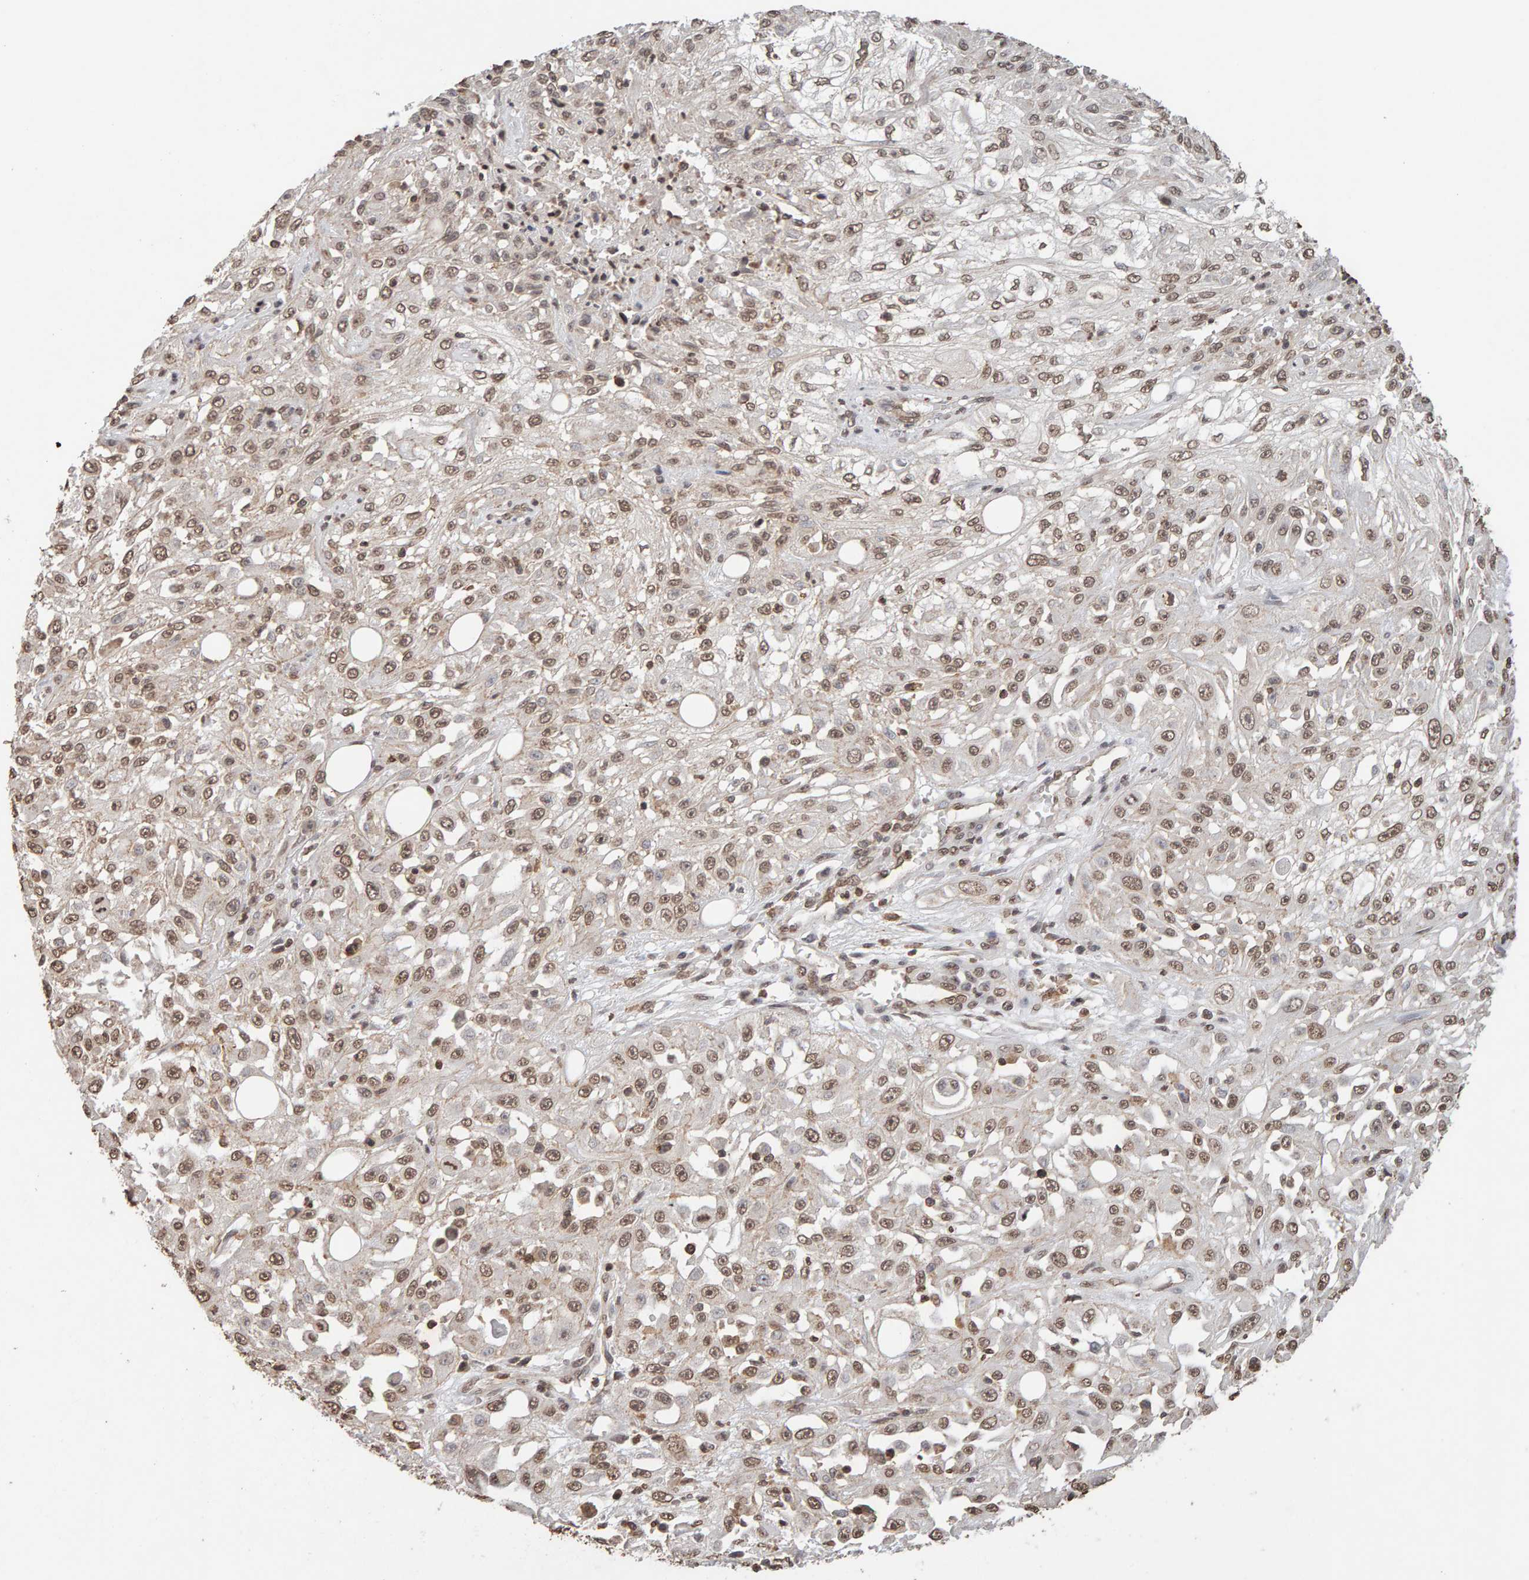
{"staining": {"intensity": "moderate", "quantity": ">75%", "location": "nuclear"}, "tissue": "skin cancer", "cell_type": "Tumor cells", "image_type": "cancer", "snomed": [{"axis": "morphology", "description": "Squamous cell carcinoma, NOS"}, {"axis": "morphology", "description": "Squamous cell carcinoma, metastatic, NOS"}, {"axis": "topography", "description": "Skin"}, {"axis": "topography", "description": "Lymph node"}], "caption": "Skin squamous cell carcinoma stained with a brown dye displays moderate nuclear positive staining in about >75% of tumor cells.", "gene": "DNAJB5", "patient": {"sex": "male", "age": 75}}